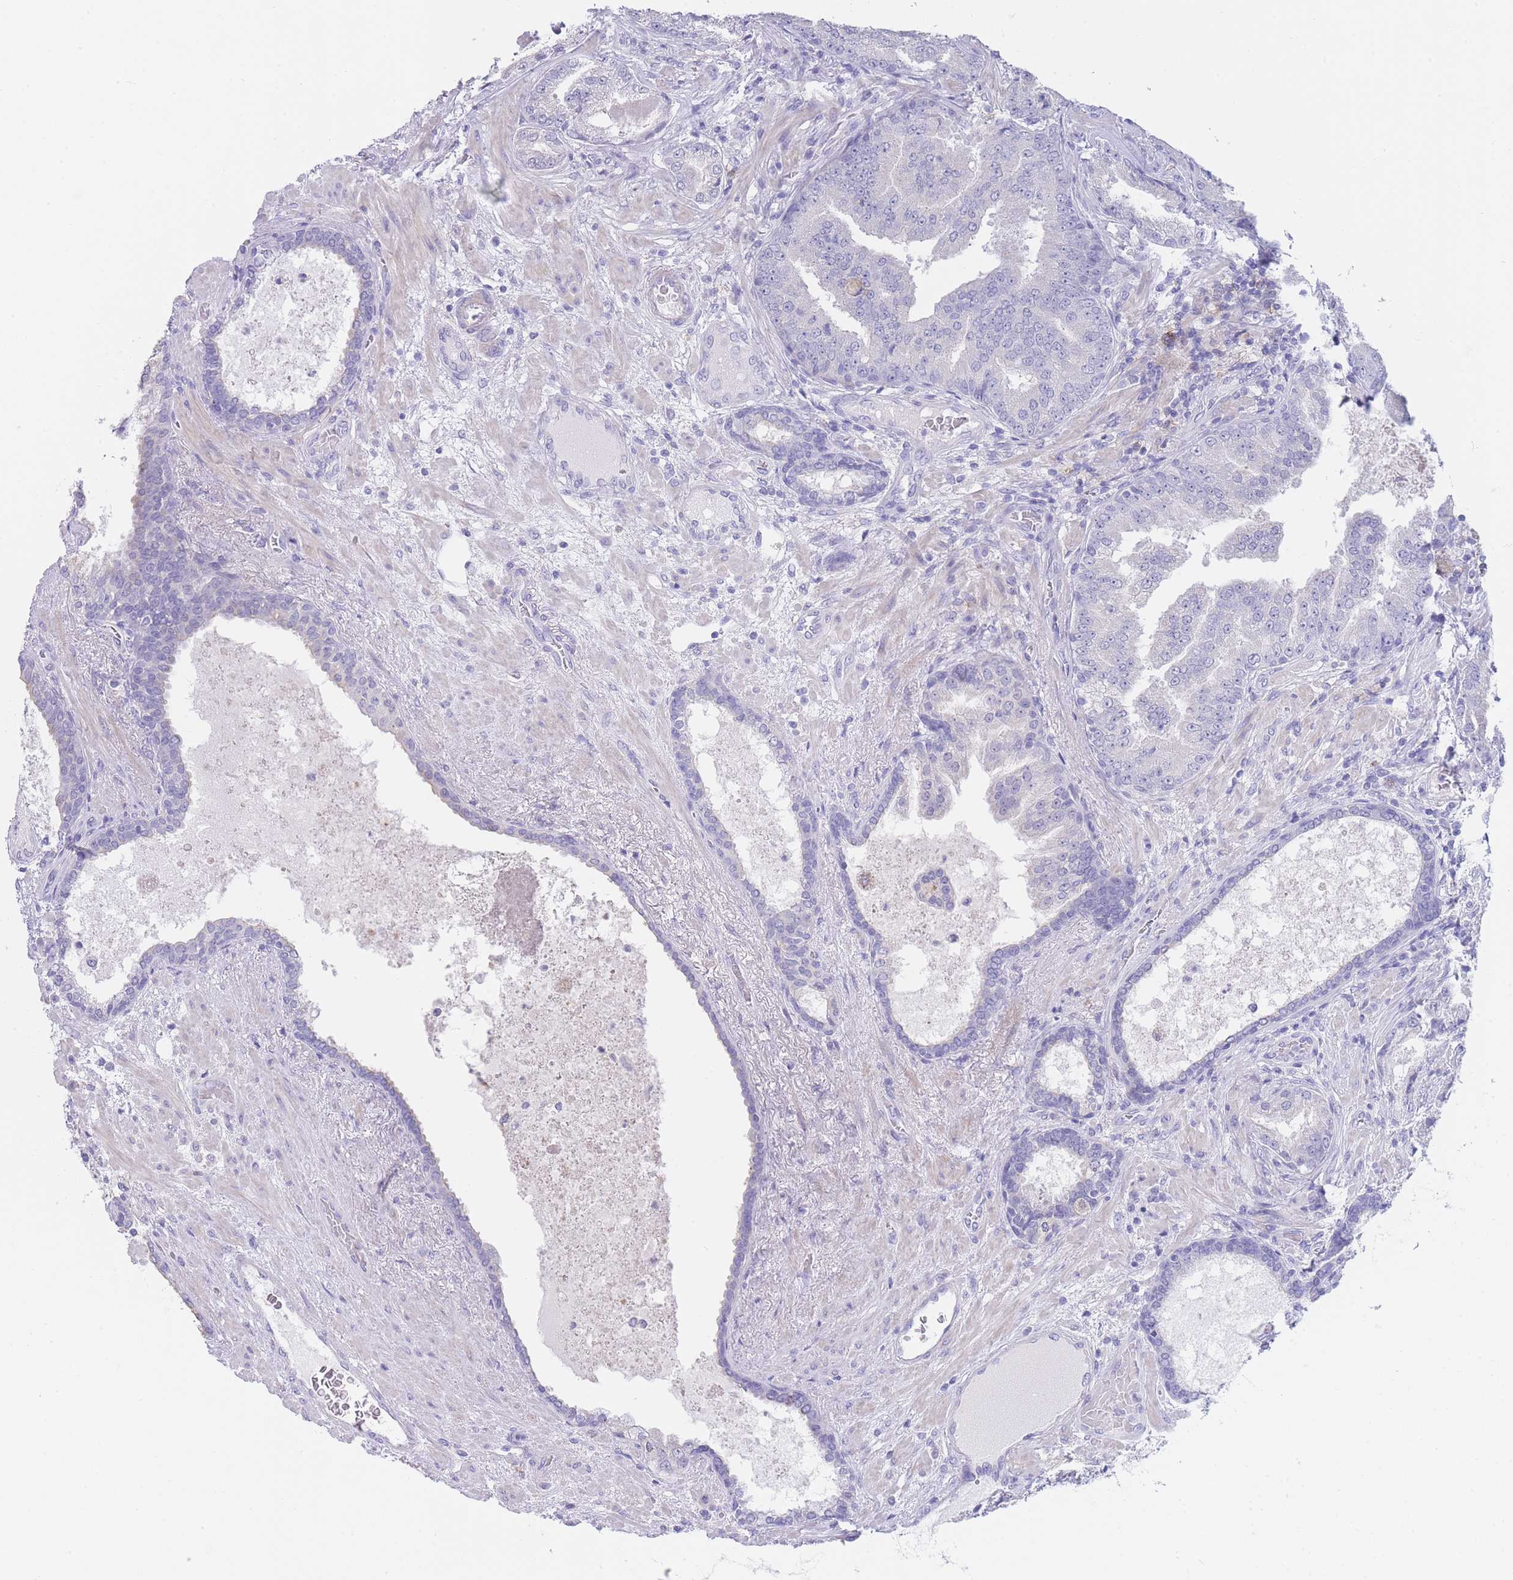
{"staining": {"intensity": "negative", "quantity": "none", "location": "none"}, "tissue": "prostate cancer", "cell_type": "Tumor cells", "image_type": "cancer", "snomed": [{"axis": "morphology", "description": "Adenocarcinoma, High grade"}, {"axis": "topography", "description": "Prostate"}], "caption": "Protein analysis of prostate cancer demonstrates no significant expression in tumor cells.", "gene": "CD37", "patient": {"sex": "male", "age": 68}}